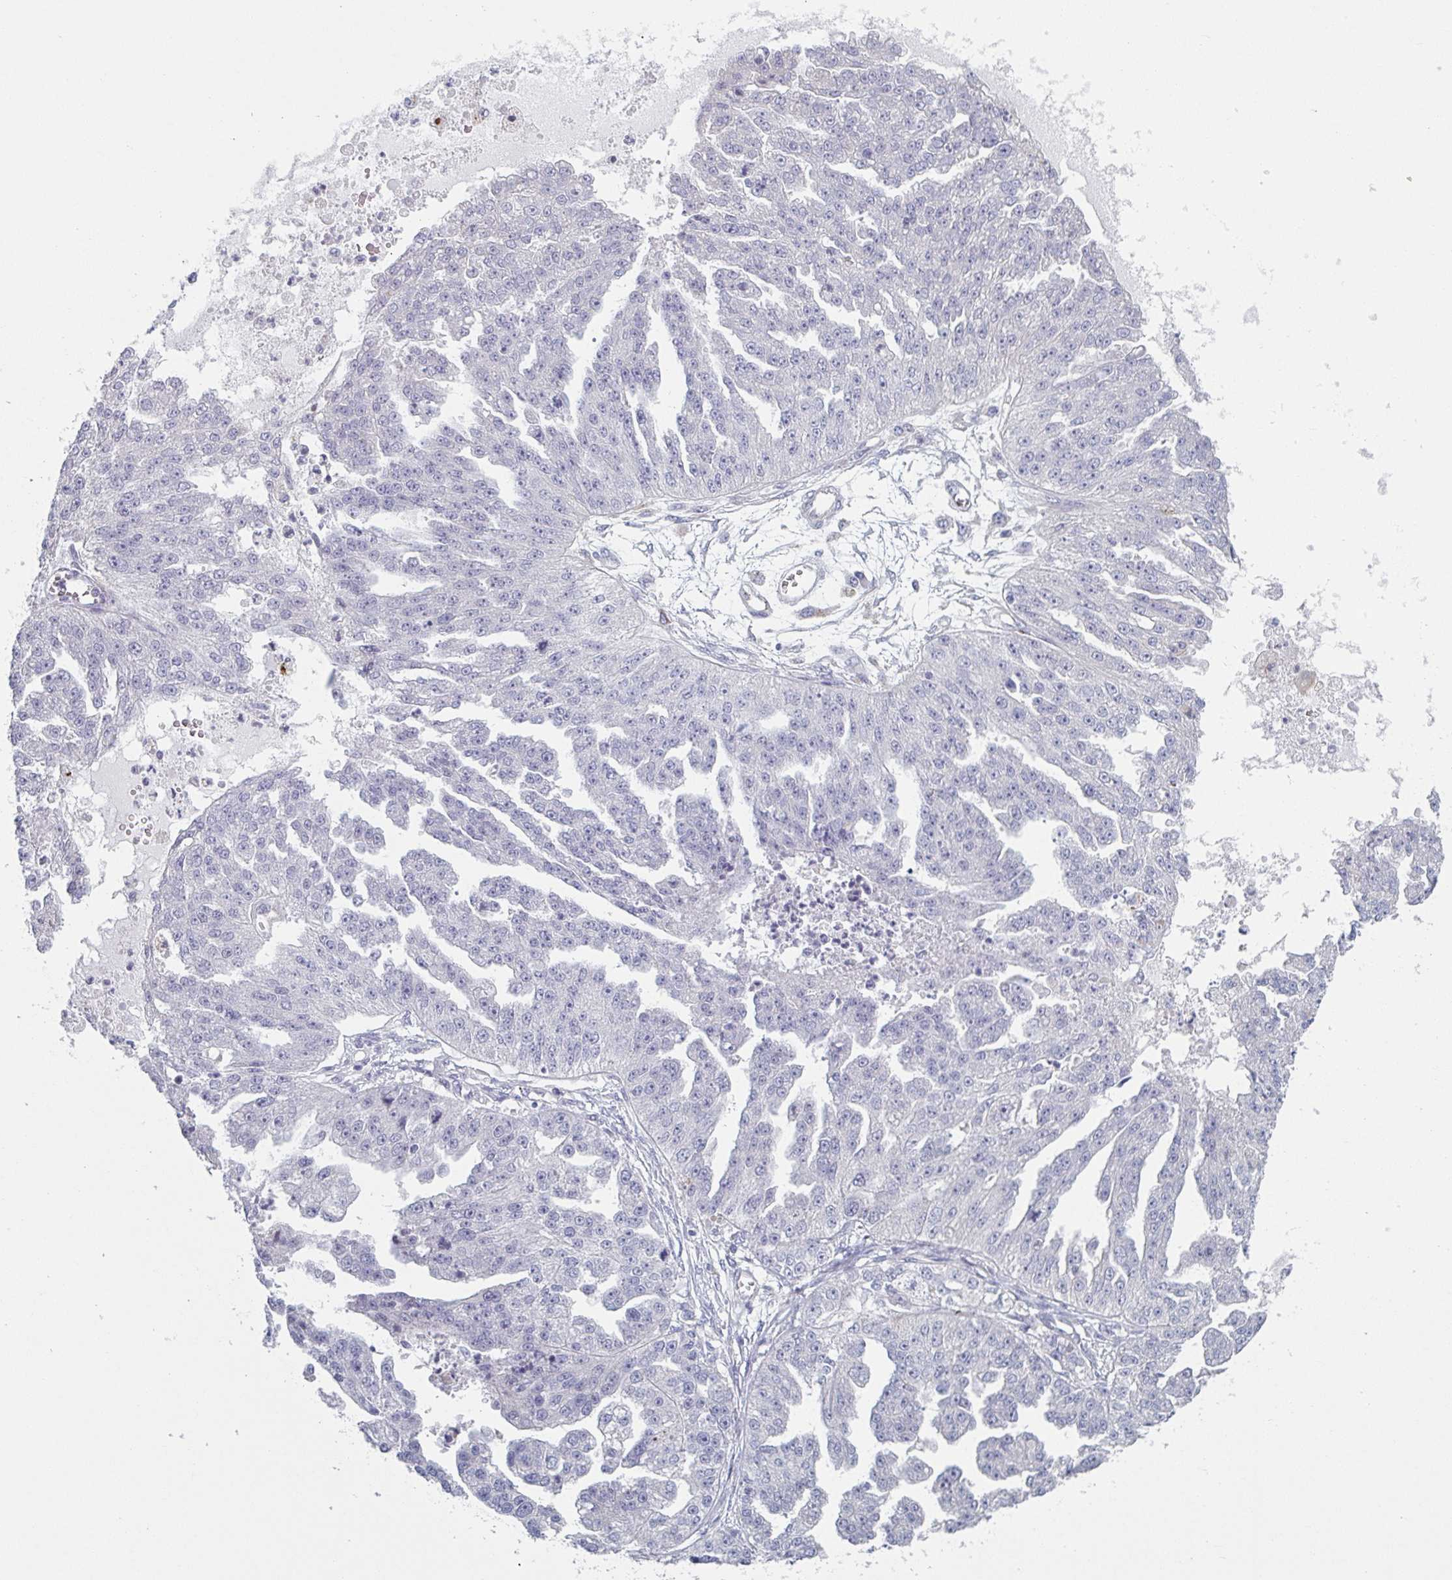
{"staining": {"intensity": "negative", "quantity": "none", "location": "none"}, "tissue": "ovarian cancer", "cell_type": "Tumor cells", "image_type": "cancer", "snomed": [{"axis": "morphology", "description": "Cystadenocarcinoma, serous, NOS"}, {"axis": "topography", "description": "Ovary"}], "caption": "Immunohistochemical staining of human ovarian serous cystadenocarcinoma demonstrates no significant expression in tumor cells.", "gene": "TNFSF10", "patient": {"sex": "female", "age": 58}}